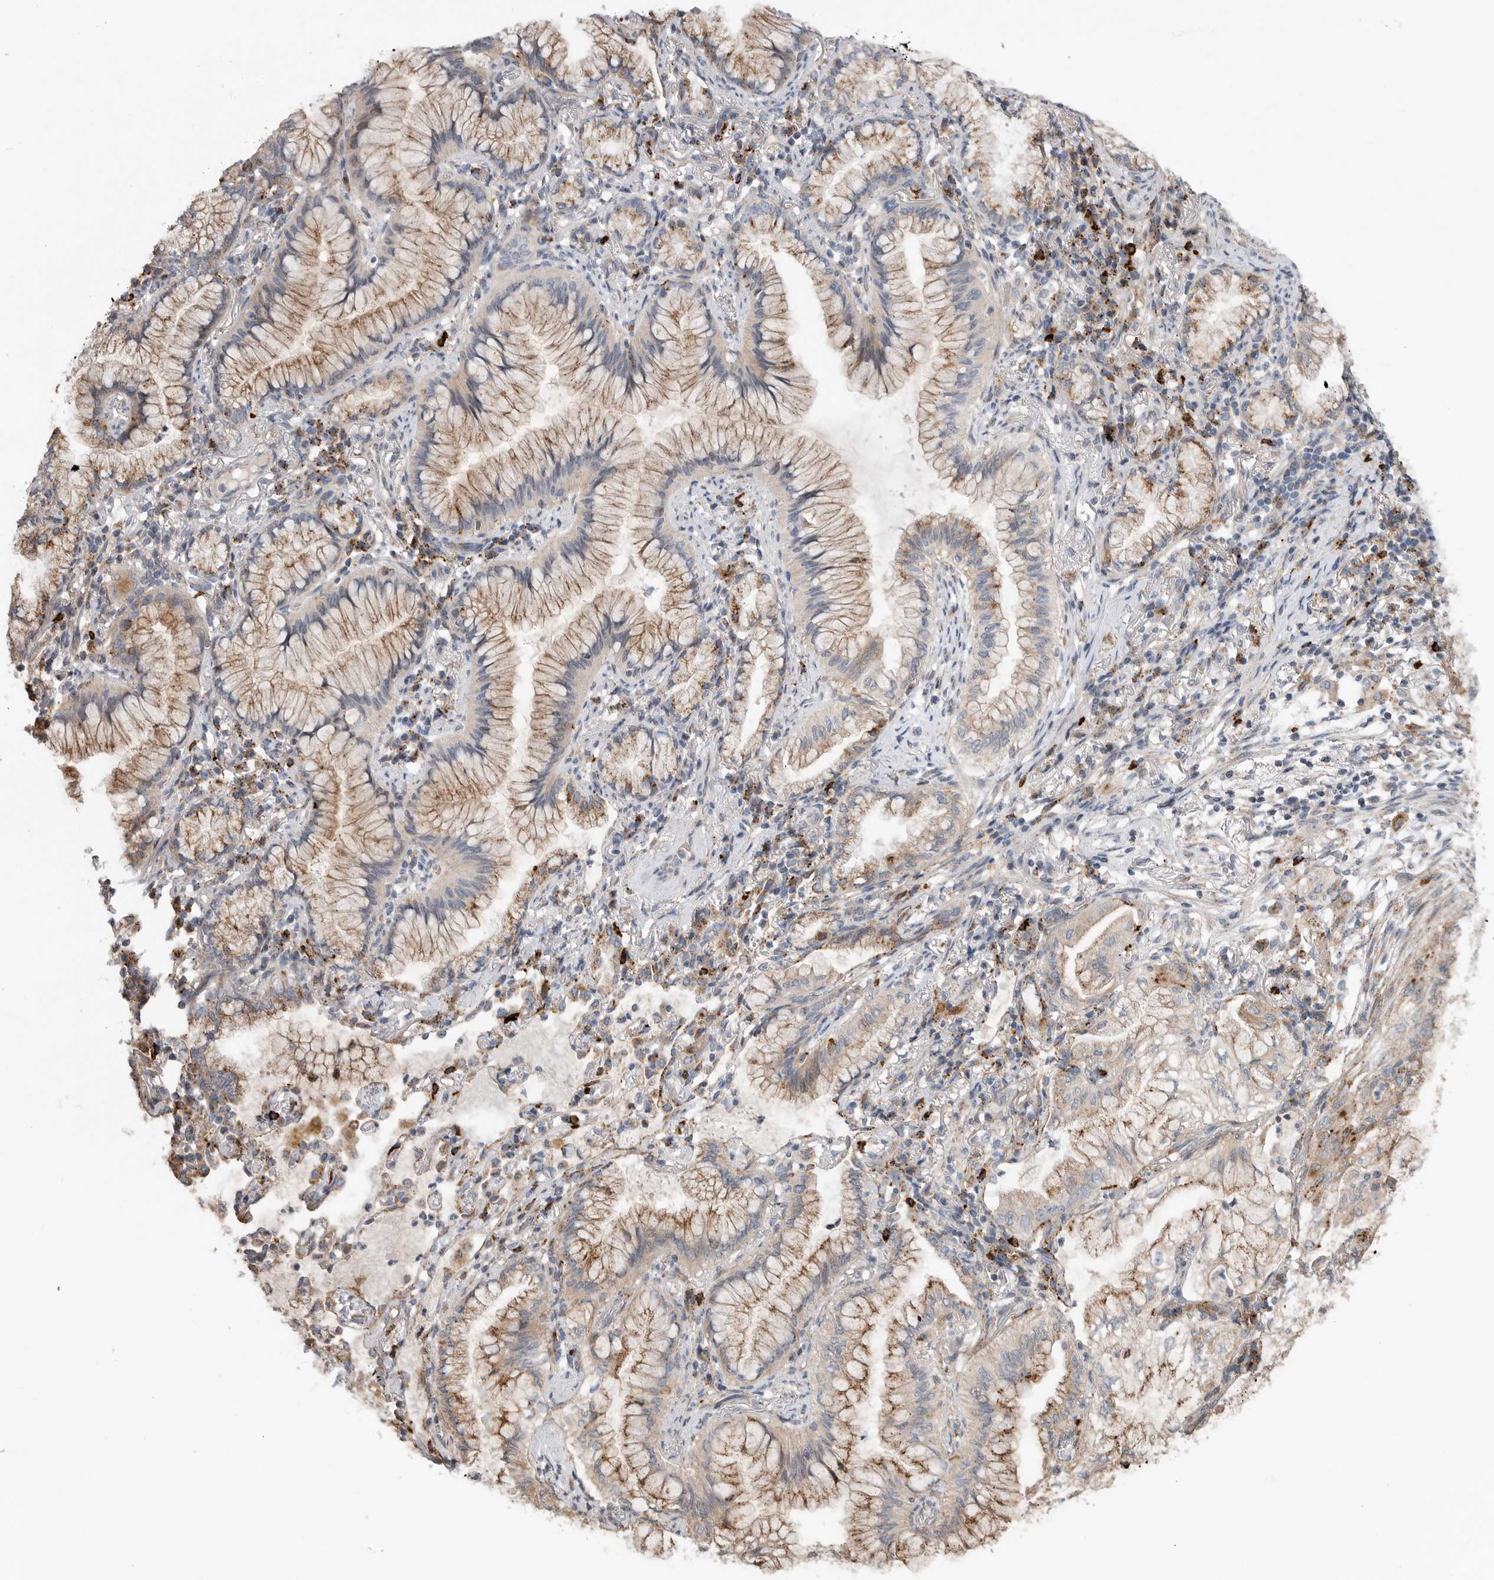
{"staining": {"intensity": "moderate", "quantity": ">75%", "location": "cytoplasmic/membranous"}, "tissue": "lung cancer", "cell_type": "Tumor cells", "image_type": "cancer", "snomed": [{"axis": "morphology", "description": "Adenocarcinoma, NOS"}, {"axis": "topography", "description": "Lung"}], "caption": "Moderate cytoplasmic/membranous expression is seen in approximately >75% of tumor cells in lung cancer (adenocarcinoma). The protein of interest is shown in brown color, while the nuclei are stained blue.", "gene": "GALNS", "patient": {"sex": "female", "age": 70}}